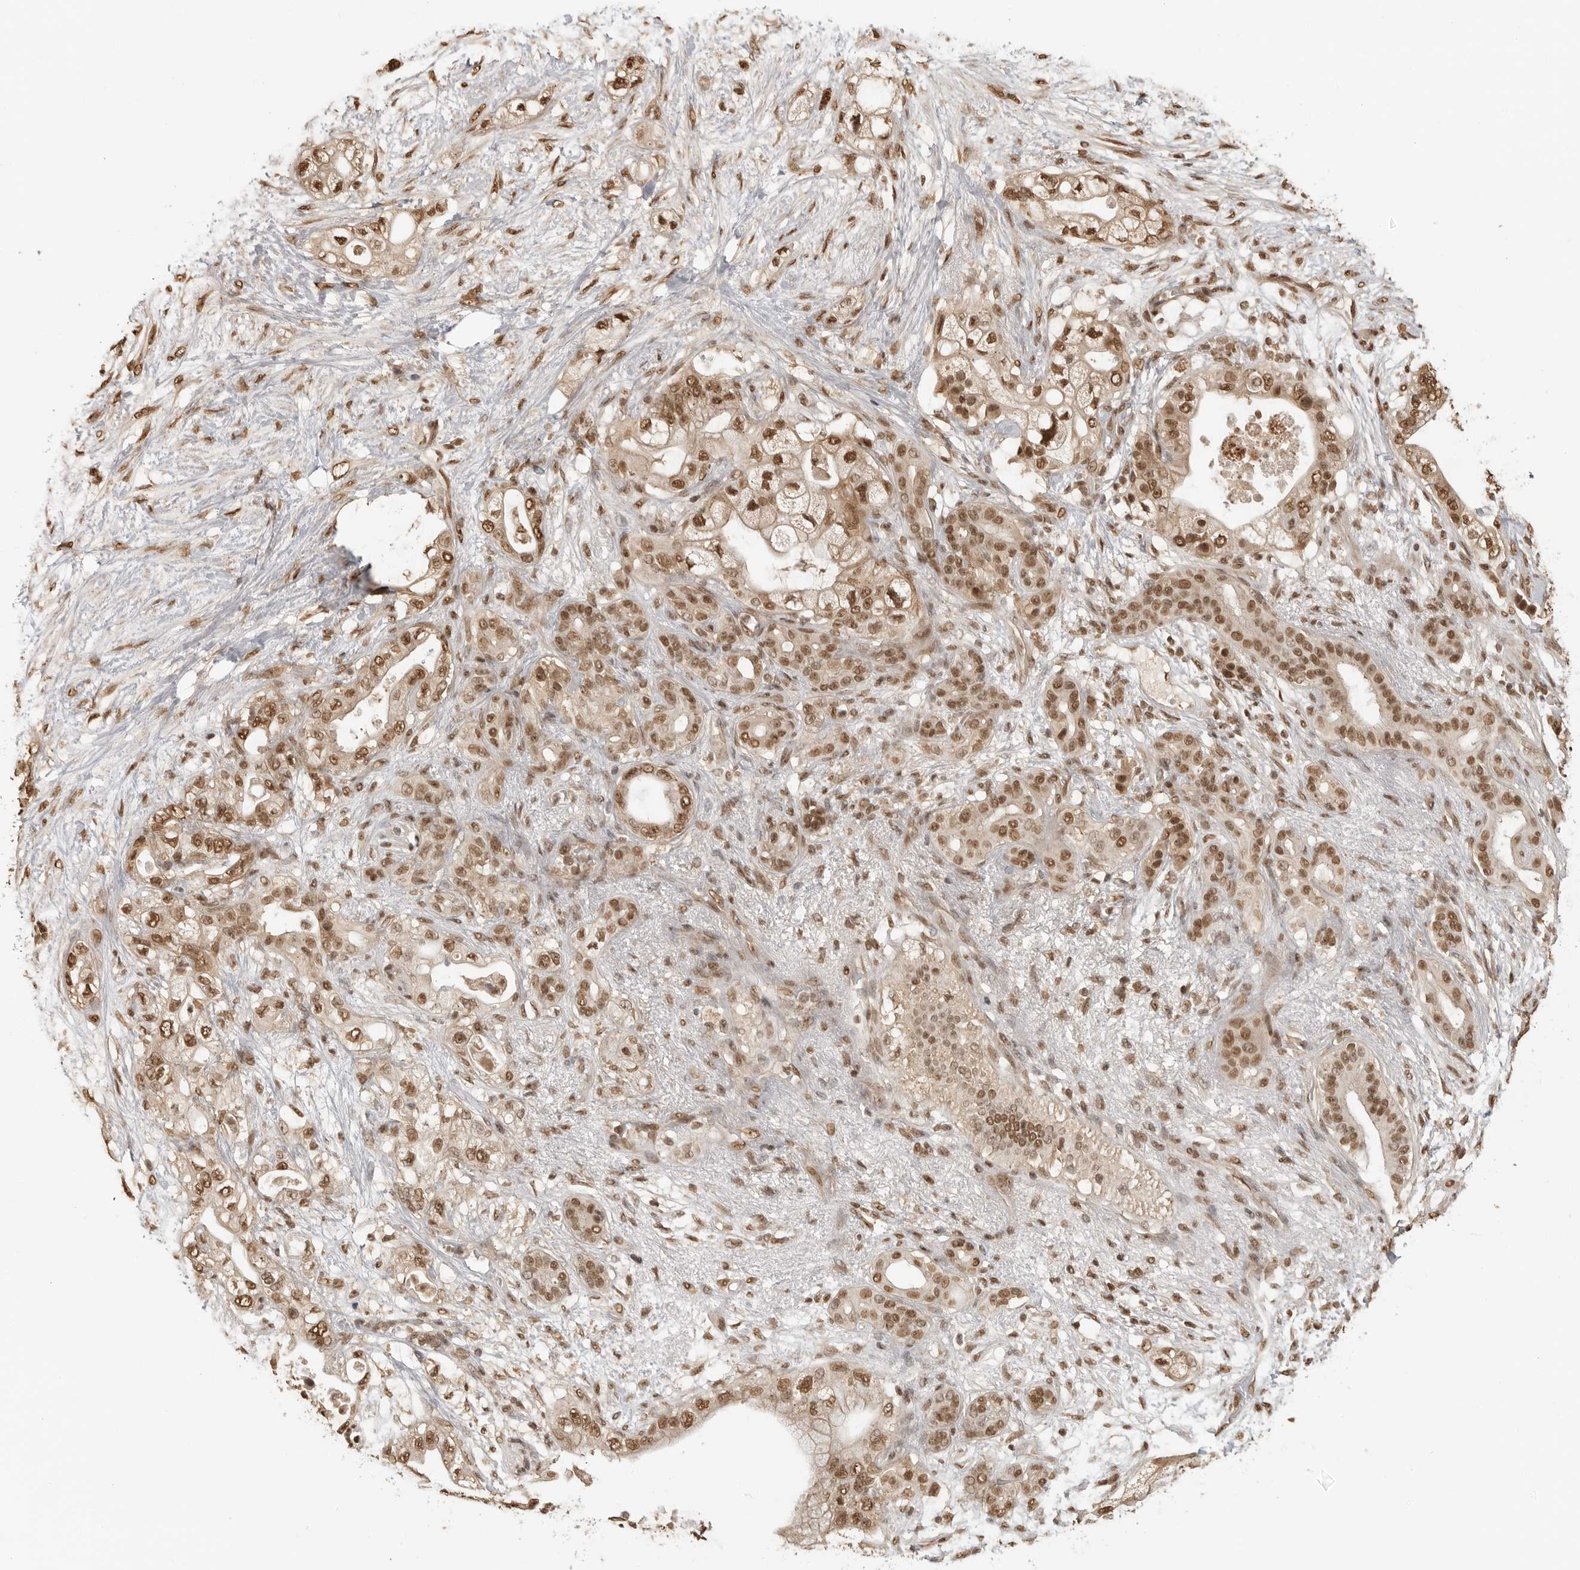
{"staining": {"intensity": "moderate", "quantity": ">75%", "location": "nuclear"}, "tissue": "pancreatic cancer", "cell_type": "Tumor cells", "image_type": "cancer", "snomed": [{"axis": "morphology", "description": "Adenocarcinoma, NOS"}, {"axis": "topography", "description": "Pancreas"}], "caption": "Moderate nuclear protein positivity is seen in about >75% of tumor cells in pancreatic adenocarcinoma.", "gene": "CLOCK", "patient": {"sex": "male", "age": 53}}